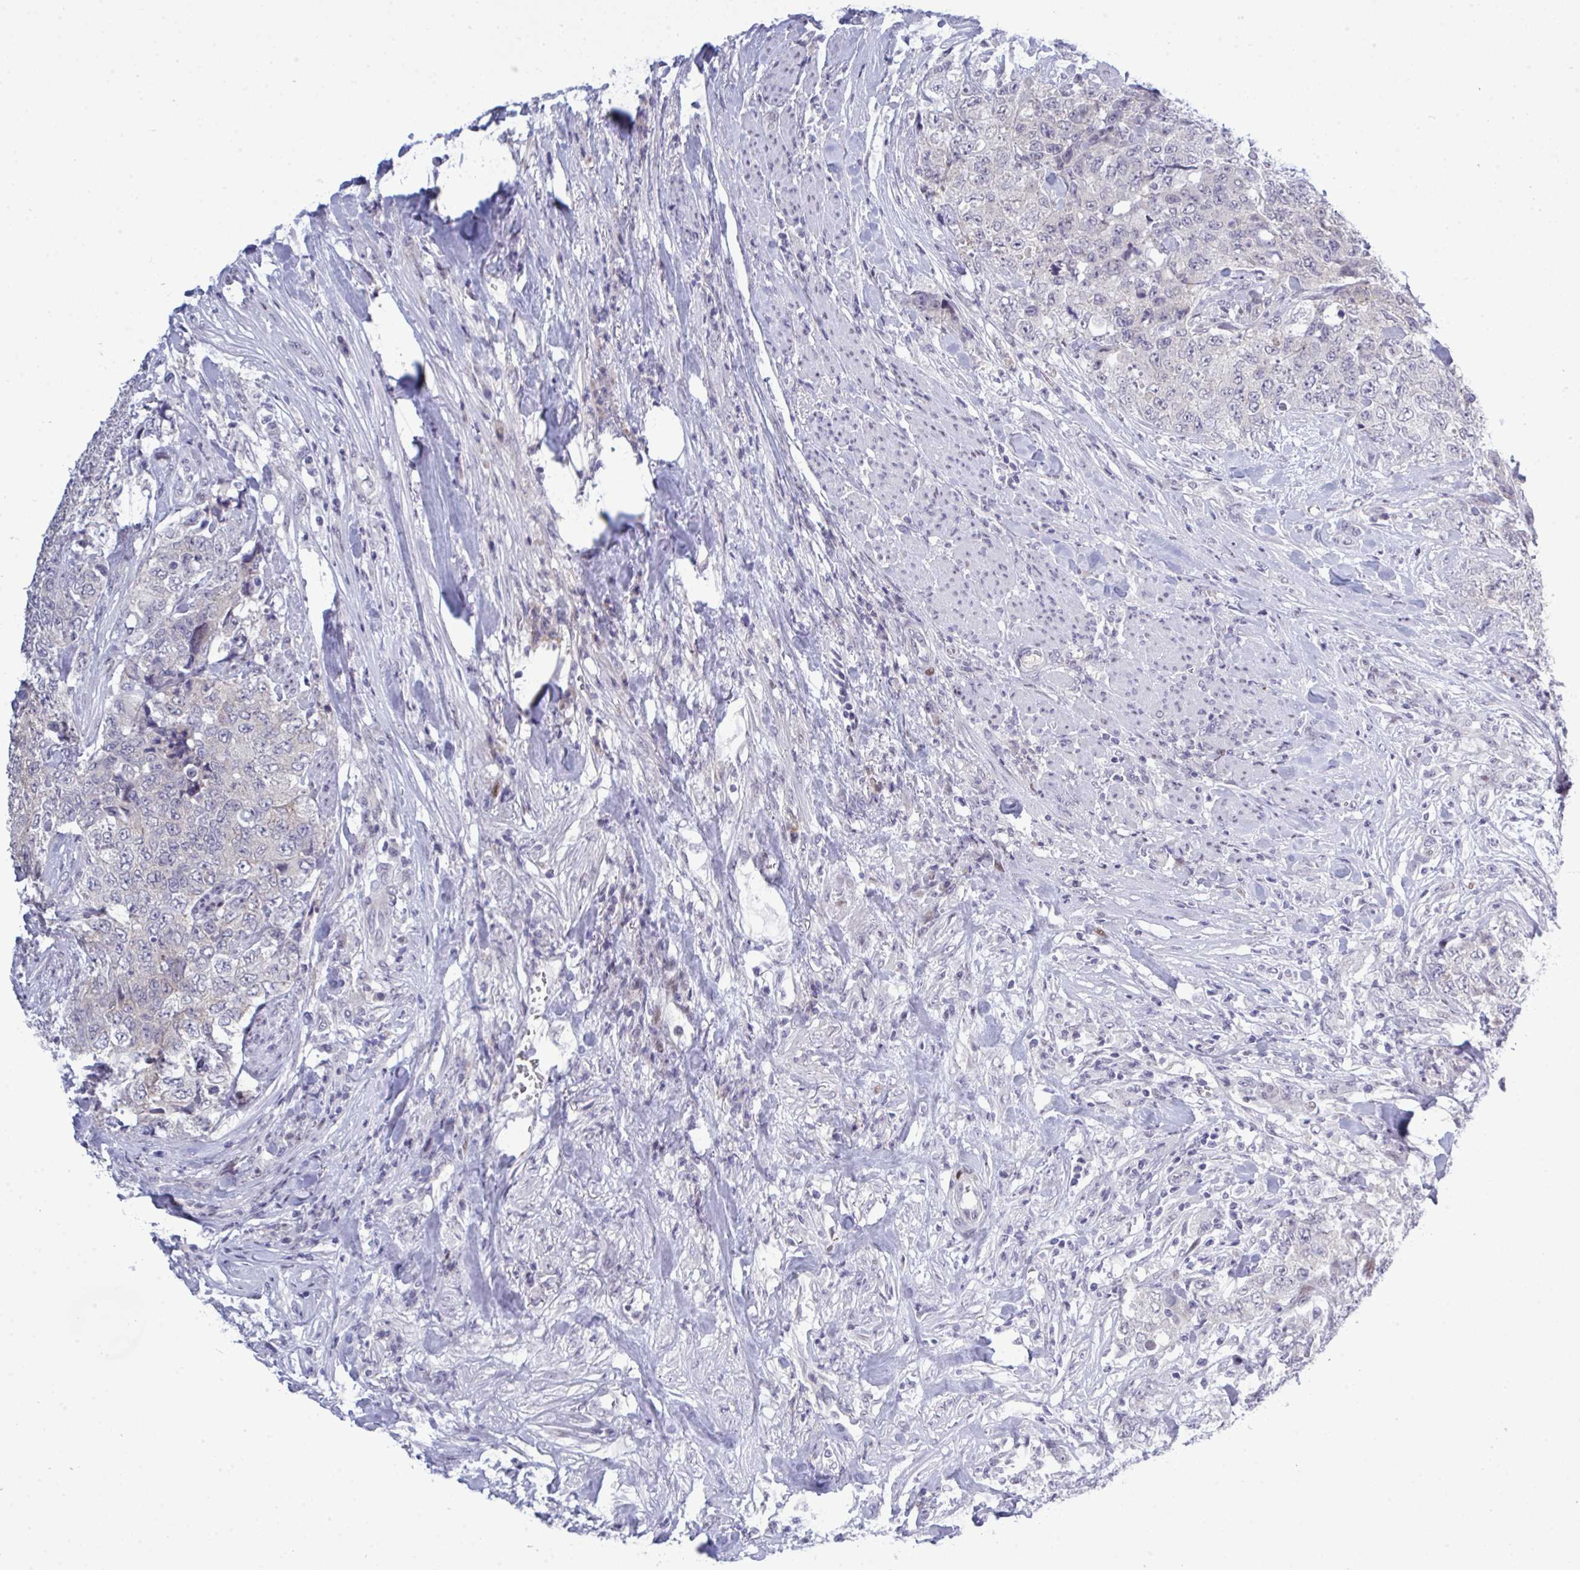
{"staining": {"intensity": "negative", "quantity": "none", "location": "none"}, "tissue": "urothelial cancer", "cell_type": "Tumor cells", "image_type": "cancer", "snomed": [{"axis": "morphology", "description": "Urothelial carcinoma, High grade"}, {"axis": "topography", "description": "Urinary bladder"}], "caption": "Tumor cells show no significant expression in high-grade urothelial carcinoma. (IHC, brightfield microscopy, high magnification).", "gene": "TAB1", "patient": {"sex": "female", "age": 78}}